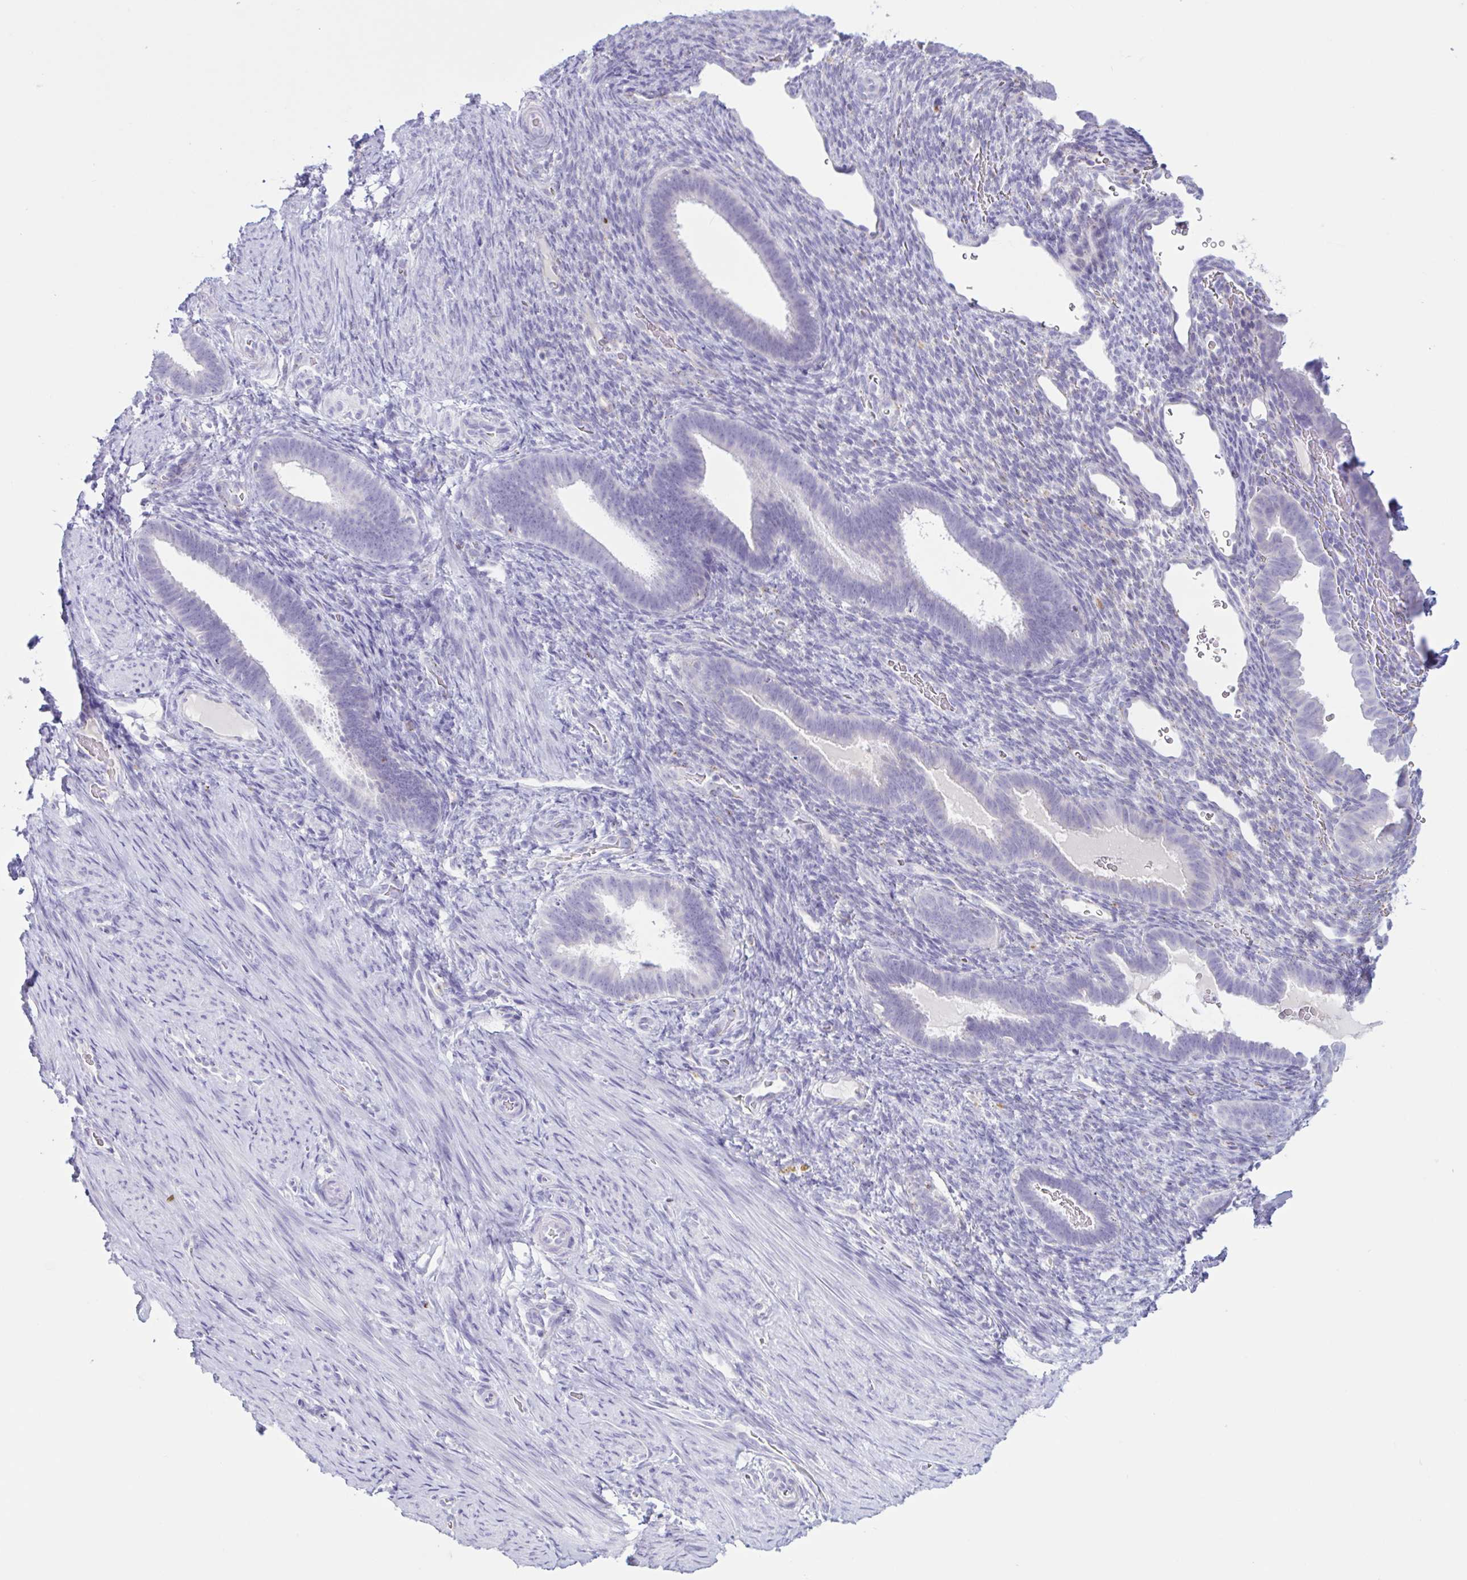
{"staining": {"intensity": "negative", "quantity": "none", "location": "none"}, "tissue": "endometrium", "cell_type": "Cells in endometrial stroma", "image_type": "normal", "snomed": [{"axis": "morphology", "description": "Normal tissue, NOS"}, {"axis": "topography", "description": "Endometrium"}], "caption": "This histopathology image is of benign endometrium stained with IHC to label a protein in brown with the nuclei are counter-stained blue. There is no expression in cells in endometrial stroma. (DAB (3,3'-diaminobenzidine) immunohistochemistry (IHC), high magnification).", "gene": "XCL1", "patient": {"sex": "female", "age": 34}}